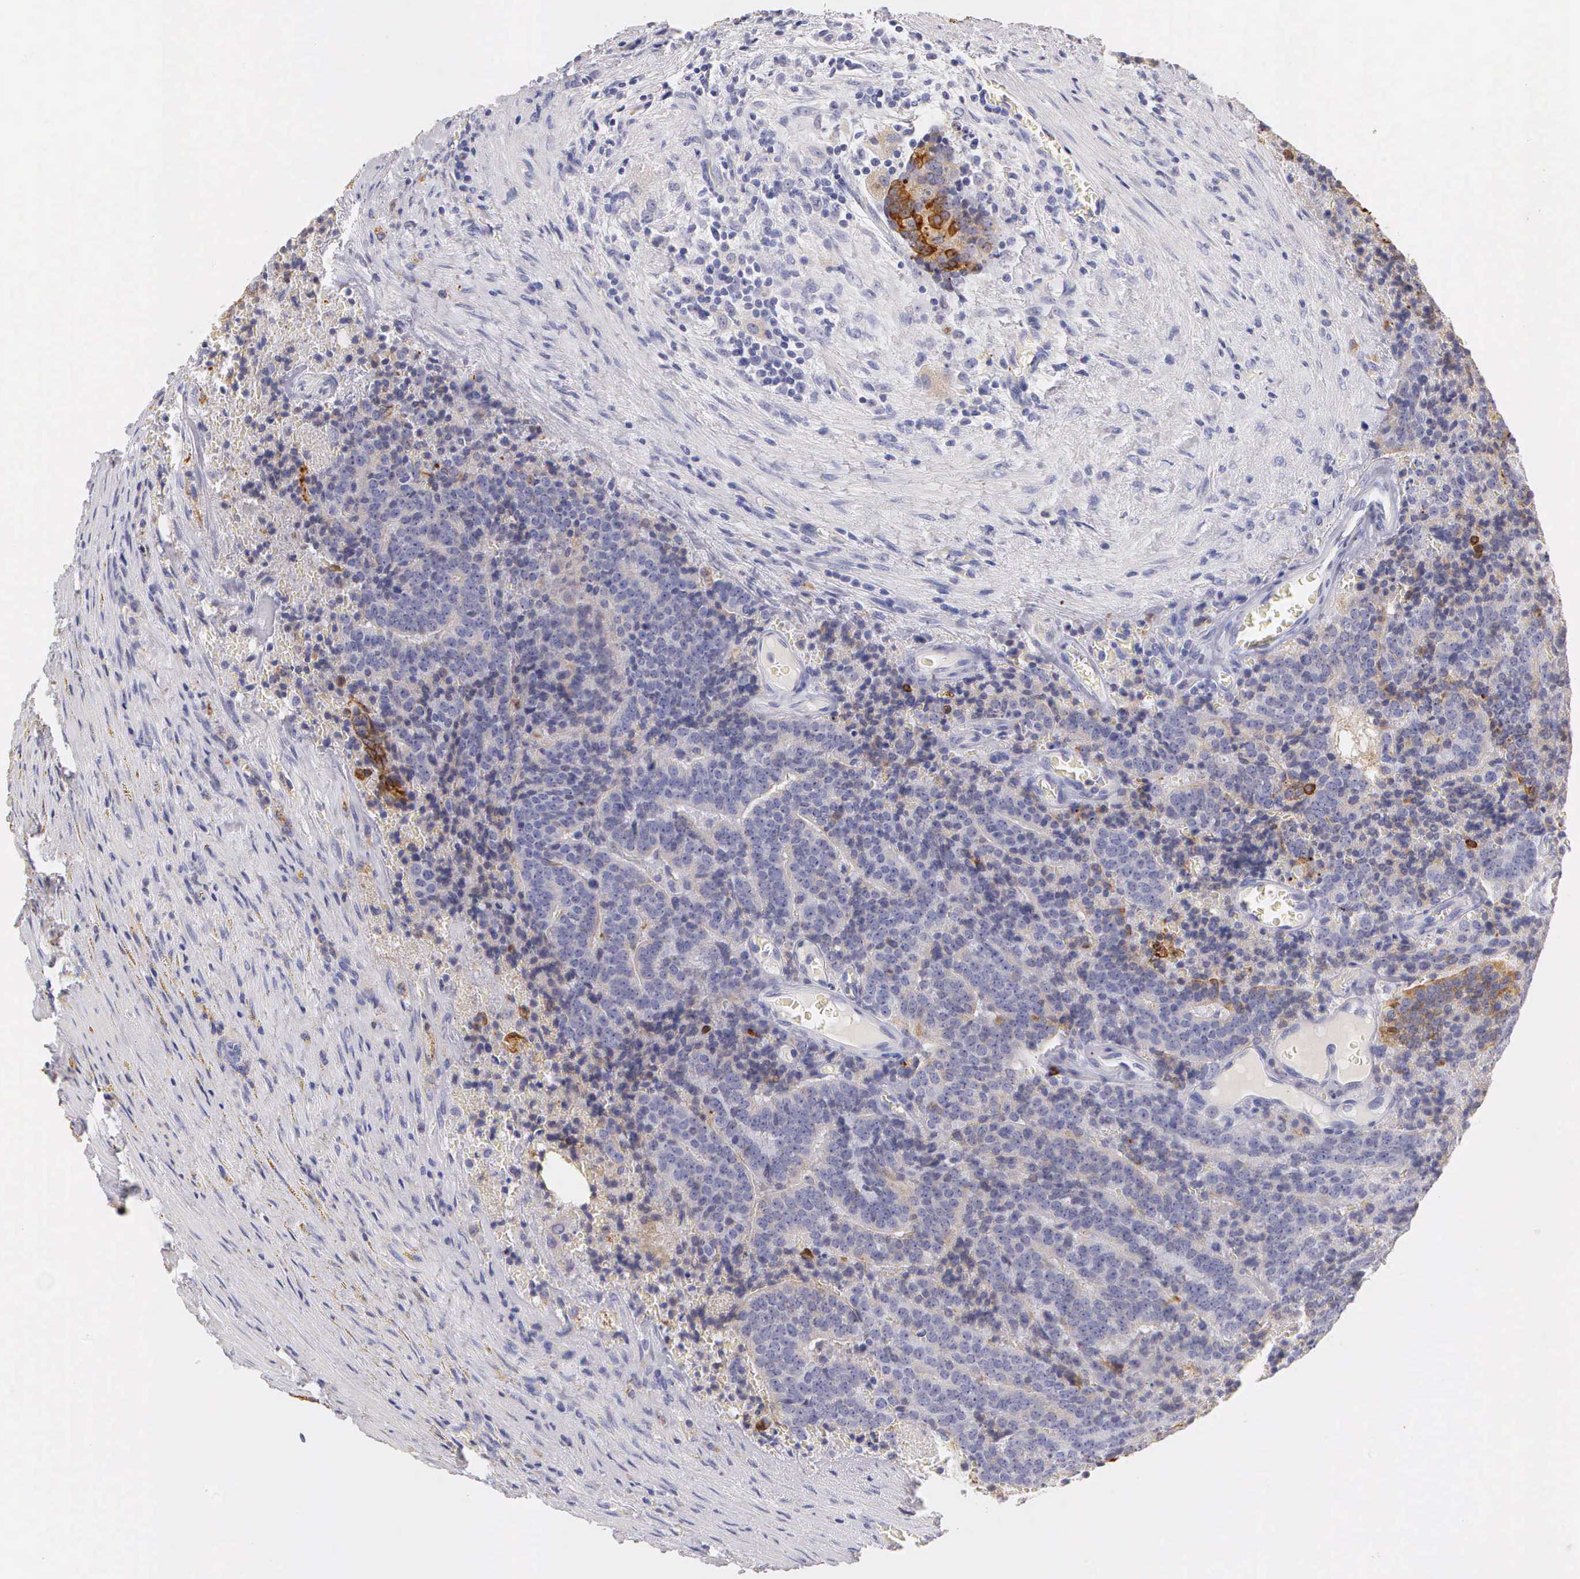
{"staining": {"intensity": "moderate", "quantity": "<25%", "location": "cytoplasmic/membranous"}, "tissue": "prostate cancer", "cell_type": "Tumor cells", "image_type": "cancer", "snomed": [{"axis": "morphology", "description": "Adenocarcinoma, Medium grade"}, {"axis": "topography", "description": "Prostate"}], "caption": "An image of medium-grade adenocarcinoma (prostate) stained for a protein reveals moderate cytoplasmic/membranous brown staining in tumor cells.", "gene": "KRT17", "patient": {"sex": "male", "age": 65}}